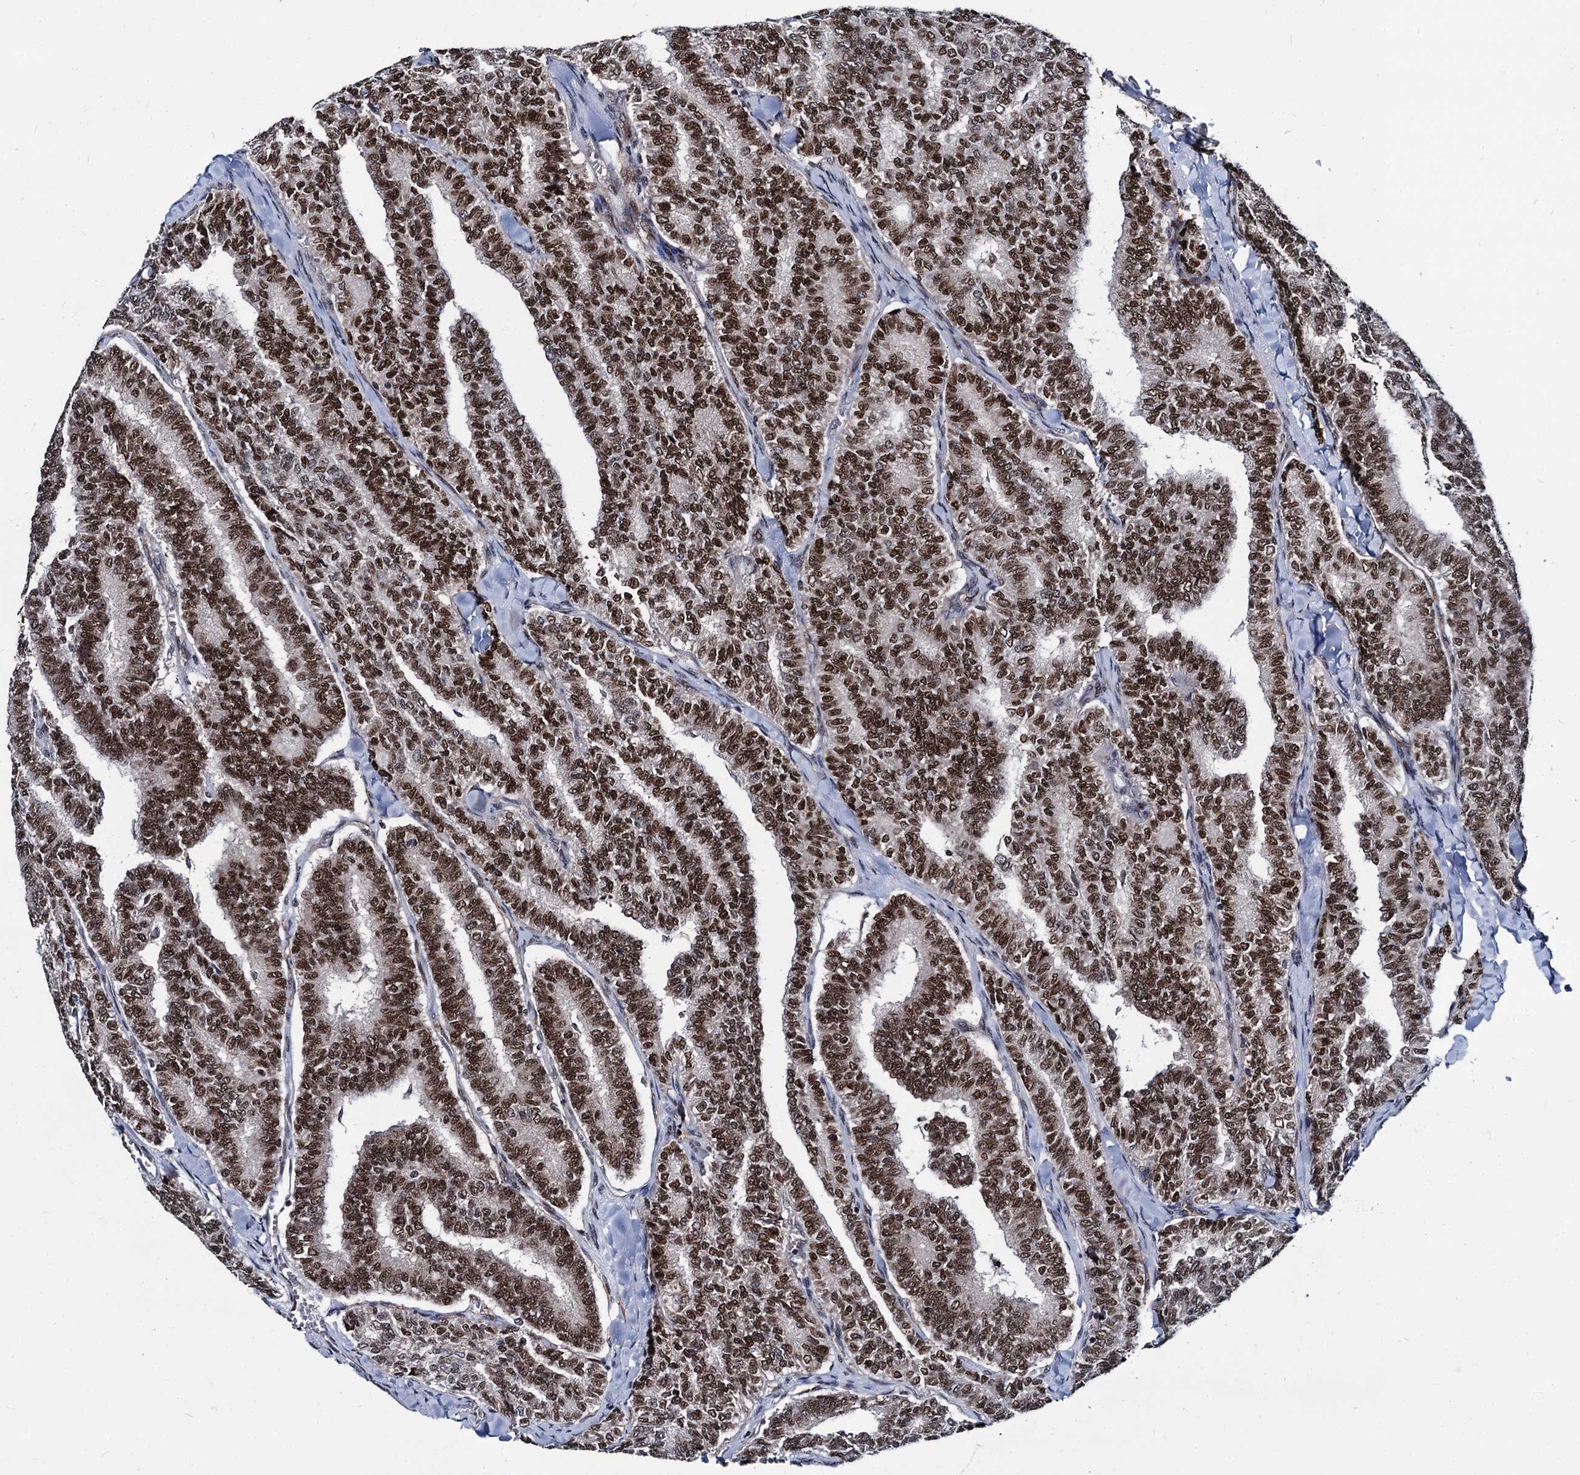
{"staining": {"intensity": "strong", "quantity": ">75%", "location": "nuclear"}, "tissue": "thyroid cancer", "cell_type": "Tumor cells", "image_type": "cancer", "snomed": [{"axis": "morphology", "description": "Papillary adenocarcinoma, NOS"}, {"axis": "topography", "description": "Thyroid gland"}], "caption": "DAB (3,3'-diaminobenzidine) immunohistochemical staining of papillary adenocarcinoma (thyroid) reveals strong nuclear protein staining in about >75% of tumor cells.", "gene": "GALNT11", "patient": {"sex": "female", "age": 35}}